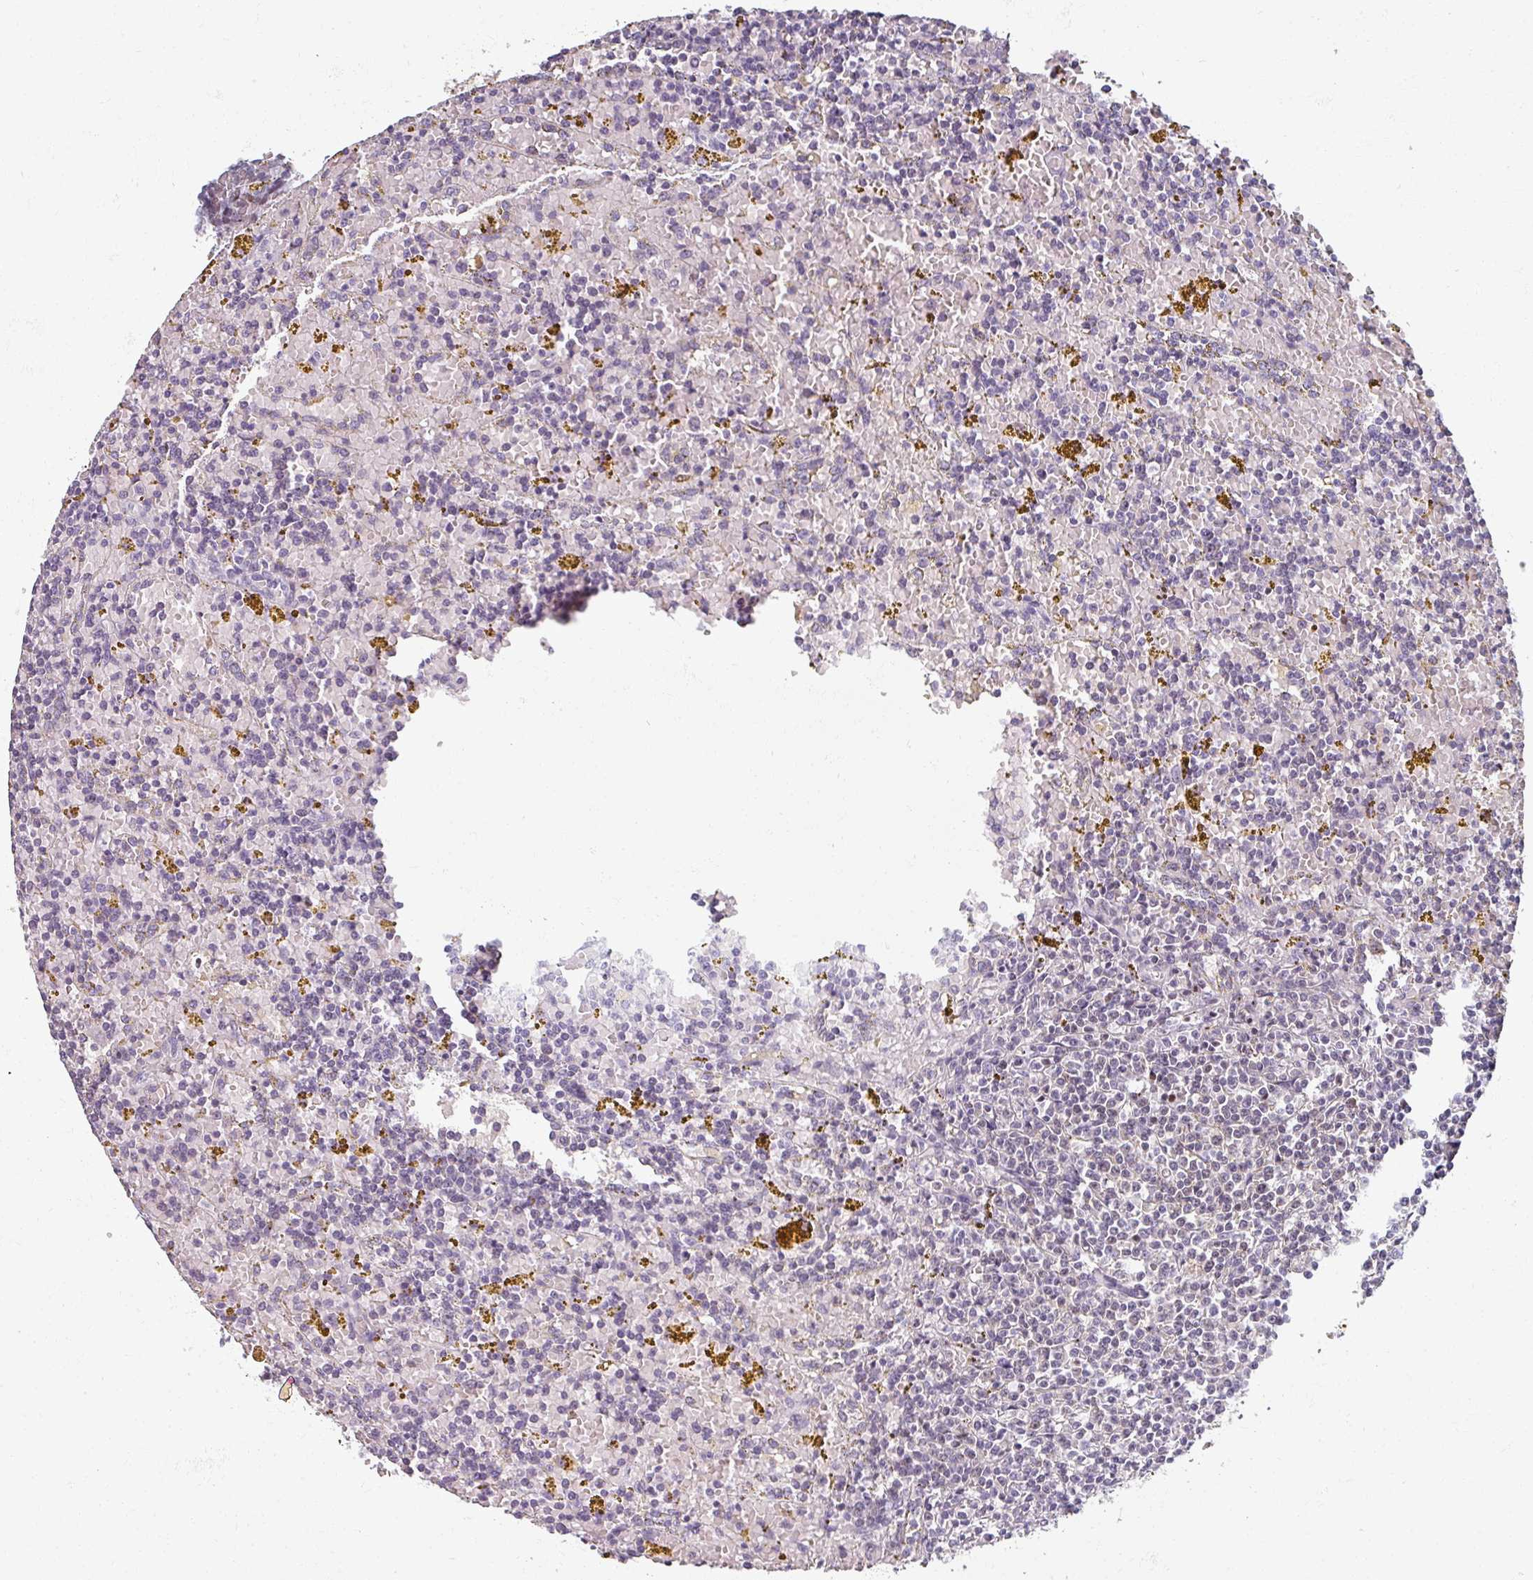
{"staining": {"intensity": "negative", "quantity": "none", "location": "none"}, "tissue": "lymphoma", "cell_type": "Tumor cells", "image_type": "cancer", "snomed": [{"axis": "morphology", "description": "Malignant lymphoma, non-Hodgkin's type, Low grade"}, {"axis": "topography", "description": "Spleen"}, {"axis": "topography", "description": "Lymph node"}], "caption": "Tumor cells show no significant protein staining in lymphoma.", "gene": "RIPOR3", "patient": {"sex": "female", "age": 66}}